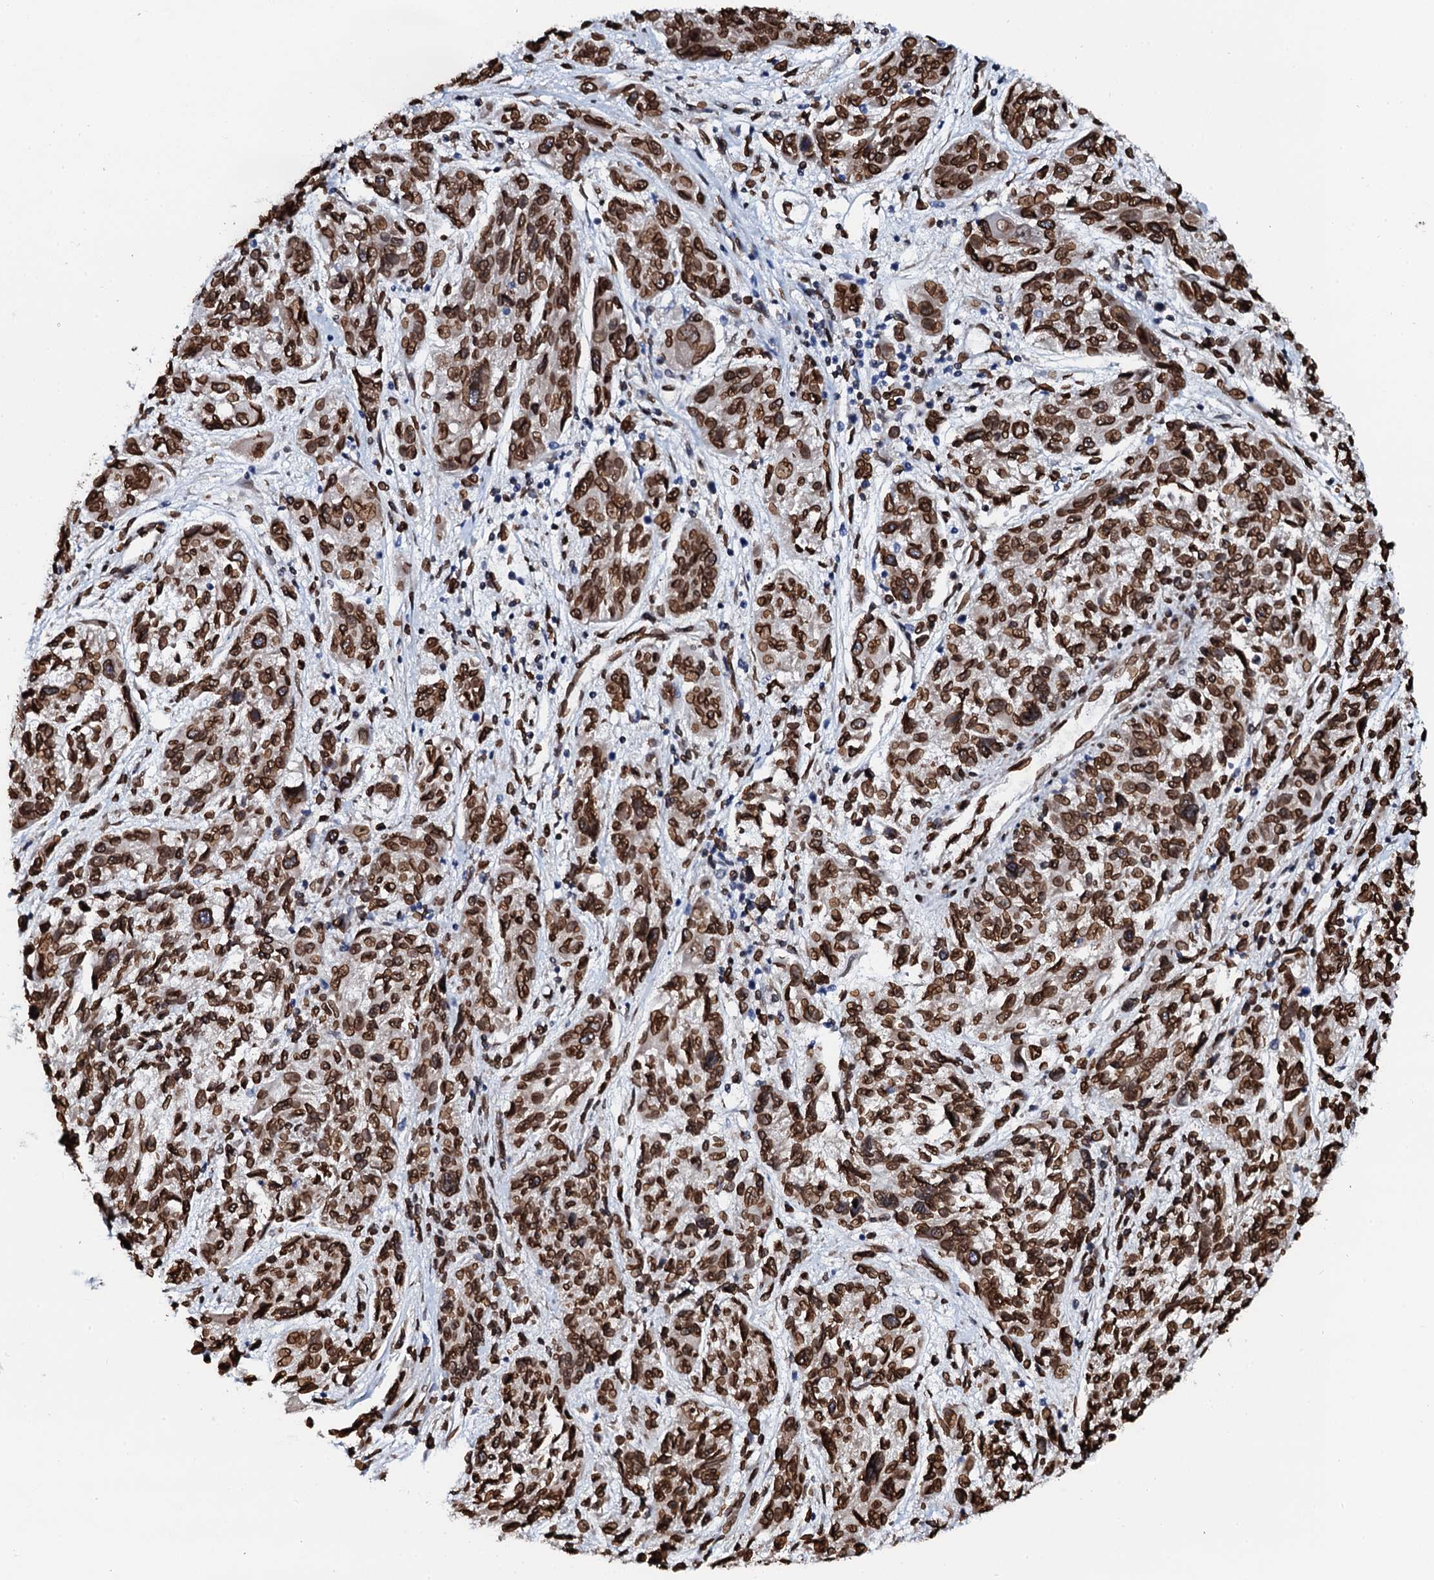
{"staining": {"intensity": "strong", "quantity": ">75%", "location": "cytoplasmic/membranous,nuclear"}, "tissue": "melanoma", "cell_type": "Tumor cells", "image_type": "cancer", "snomed": [{"axis": "morphology", "description": "Malignant melanoma, NOS"}, {"axis": "topography", "description": "Skin"}], "caption": "Brown immunohistochemical staining in malignant melanoma shows strong cytoplasmic/membranous and nuclear positivity in approximately >75% of tumor cells.", "gene": "KATNAL2", "patient": {"sex": "male", "age": 53}}